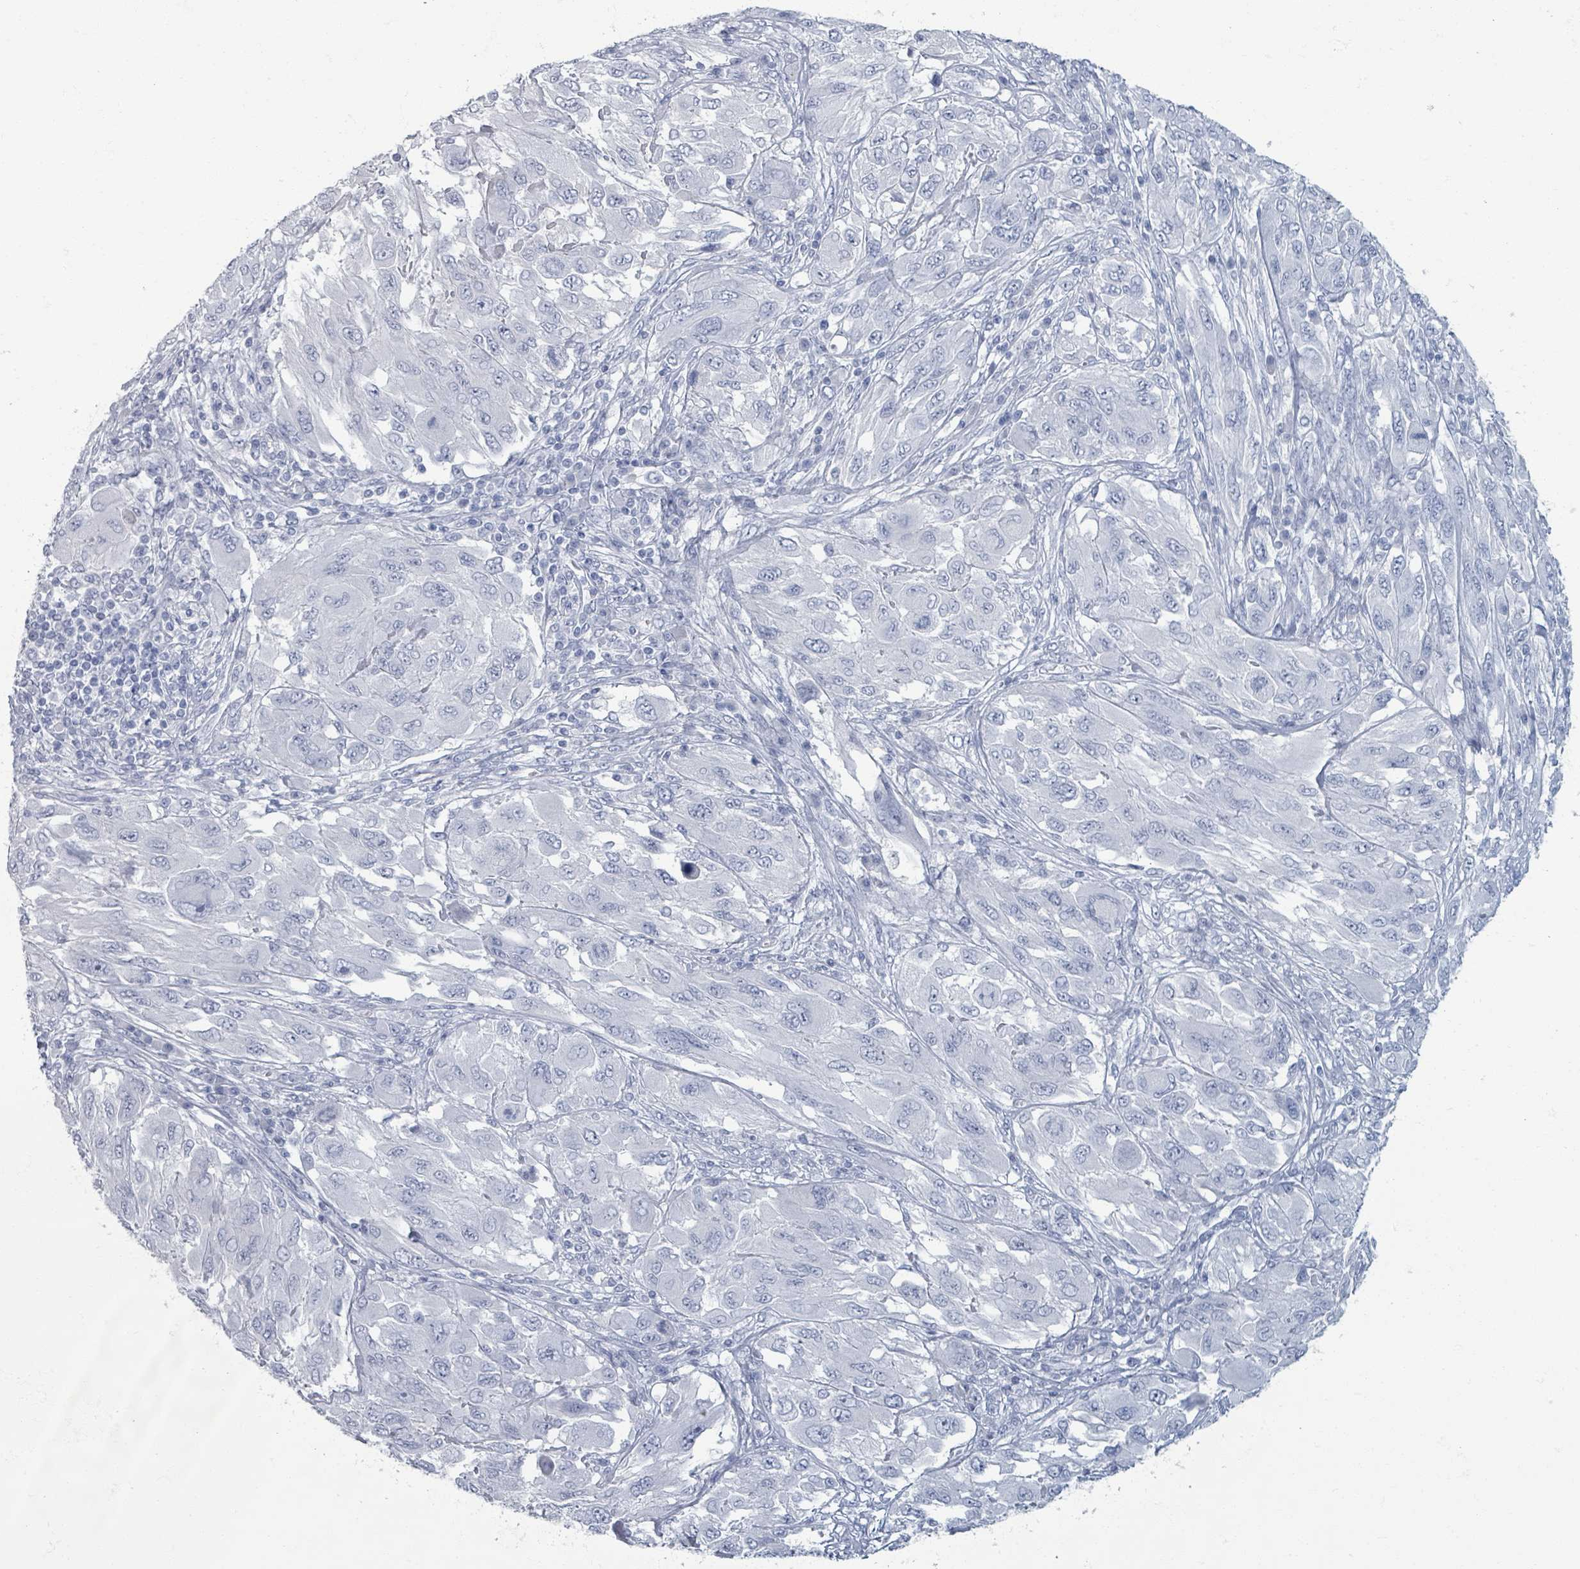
{"staining": {"intensity": "negative", "quantity": "none", "location": "none"}, "tissue": "melanoma", "cell_type": "Tumor cells", "image_type": "cancer", "snomed": [{"axis": "morphology", "description": "Malignant melanoma, NOS"}, {"axis": "topography", "description": "Skin"}], "caption": "This is an immunohistochemistry (IHC) image of melanoma. There is no positivity in tumor cells.", "gene": "TAS2R1", "patient": {"sex": "female", "age": 91}}